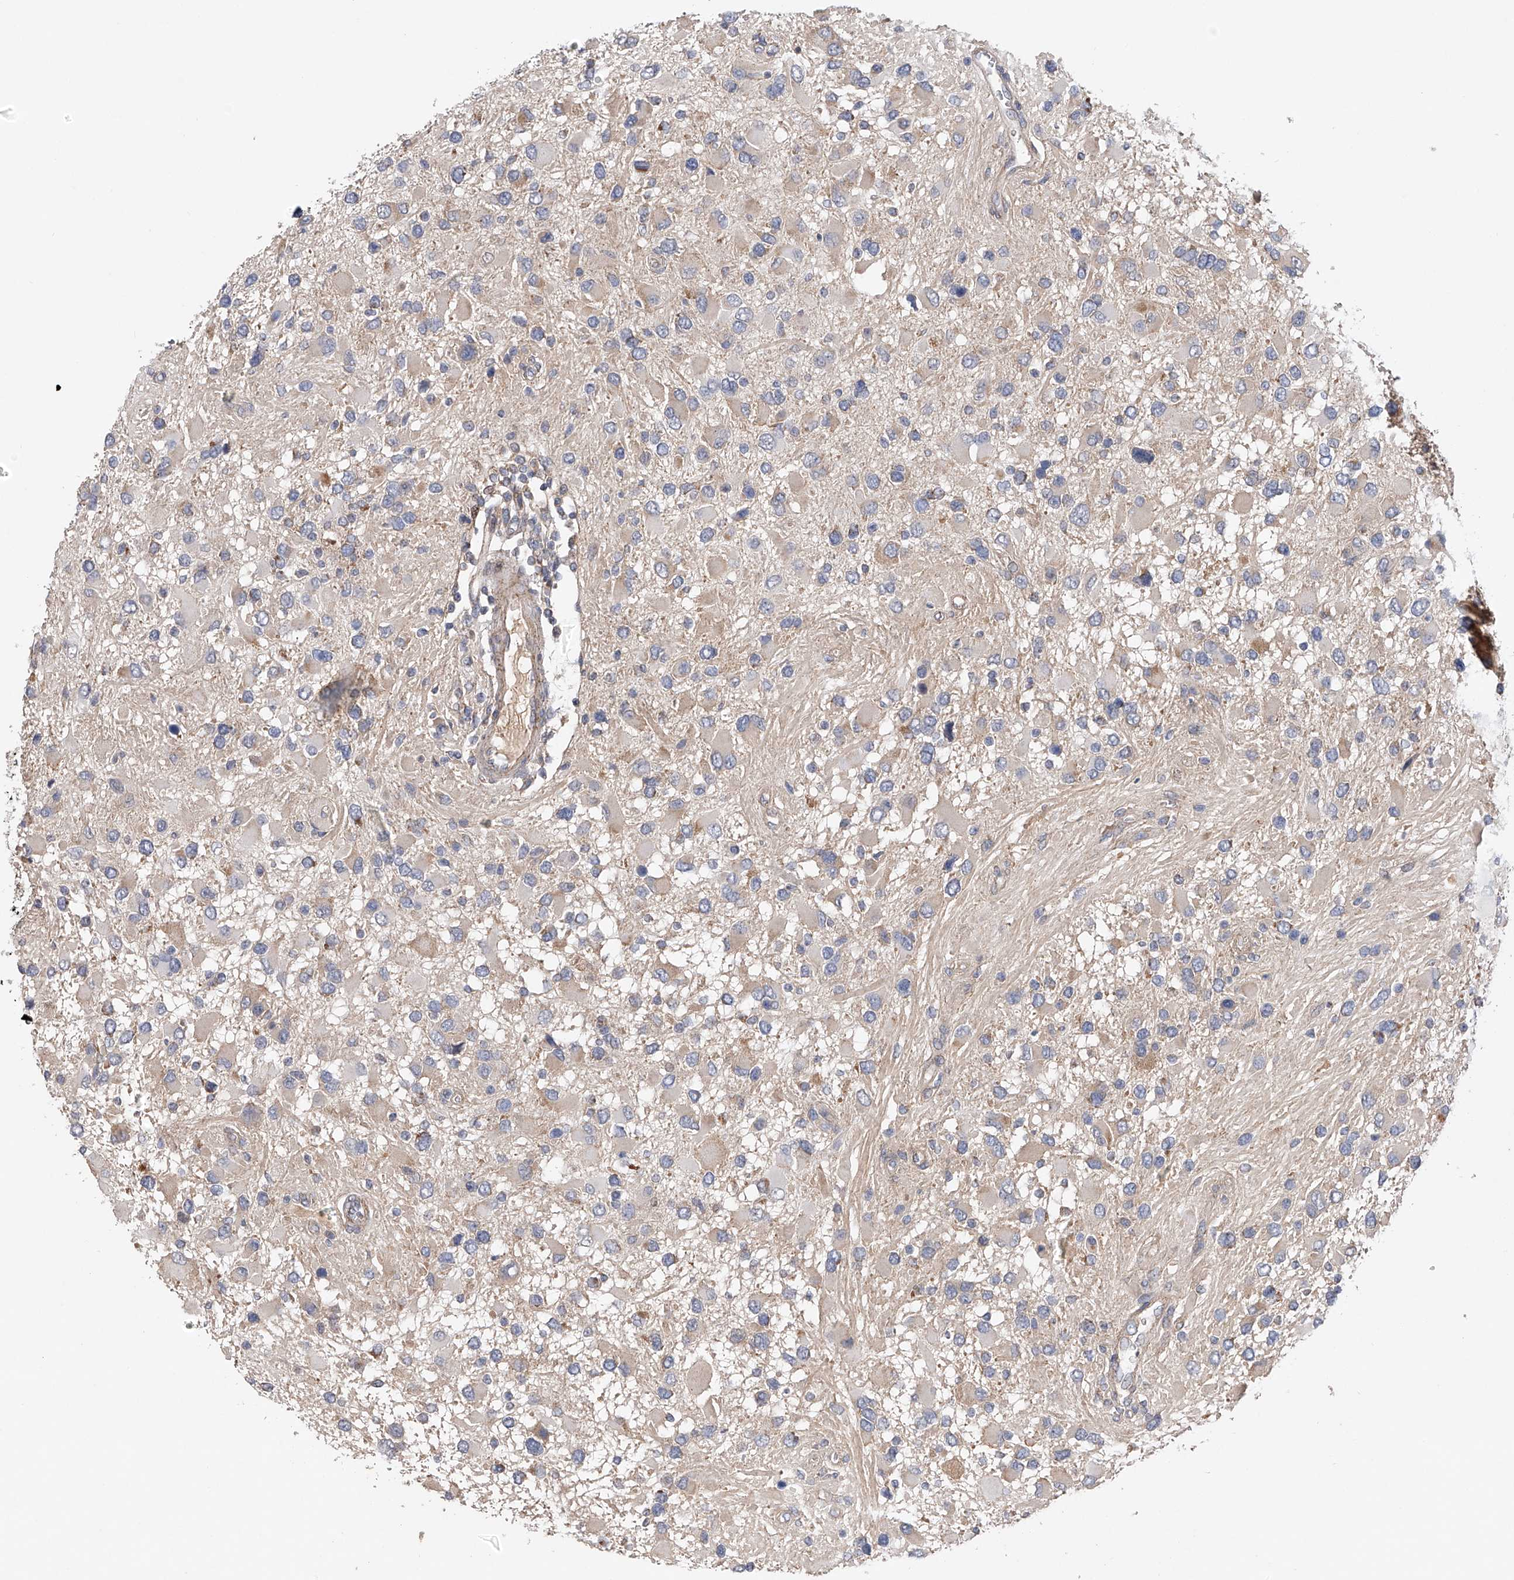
{"staining": {"intensity": "negative", "quantity": "none", "location": "none"}, "tissue": "glioma", "cell_type": "Tumor cells", "image_type": "cancer", "snomed": [{"axis": "morphology", "description": "Glioma, malignant, High grade"}, {"axis": "topography", "description": "Brain"}], "caption": "A histopathology image of glioma stained for a protein exhibits no brown staining in tumor cells.", "gene": "CDH12", "patient": {"sex": "male", "age": 53}}